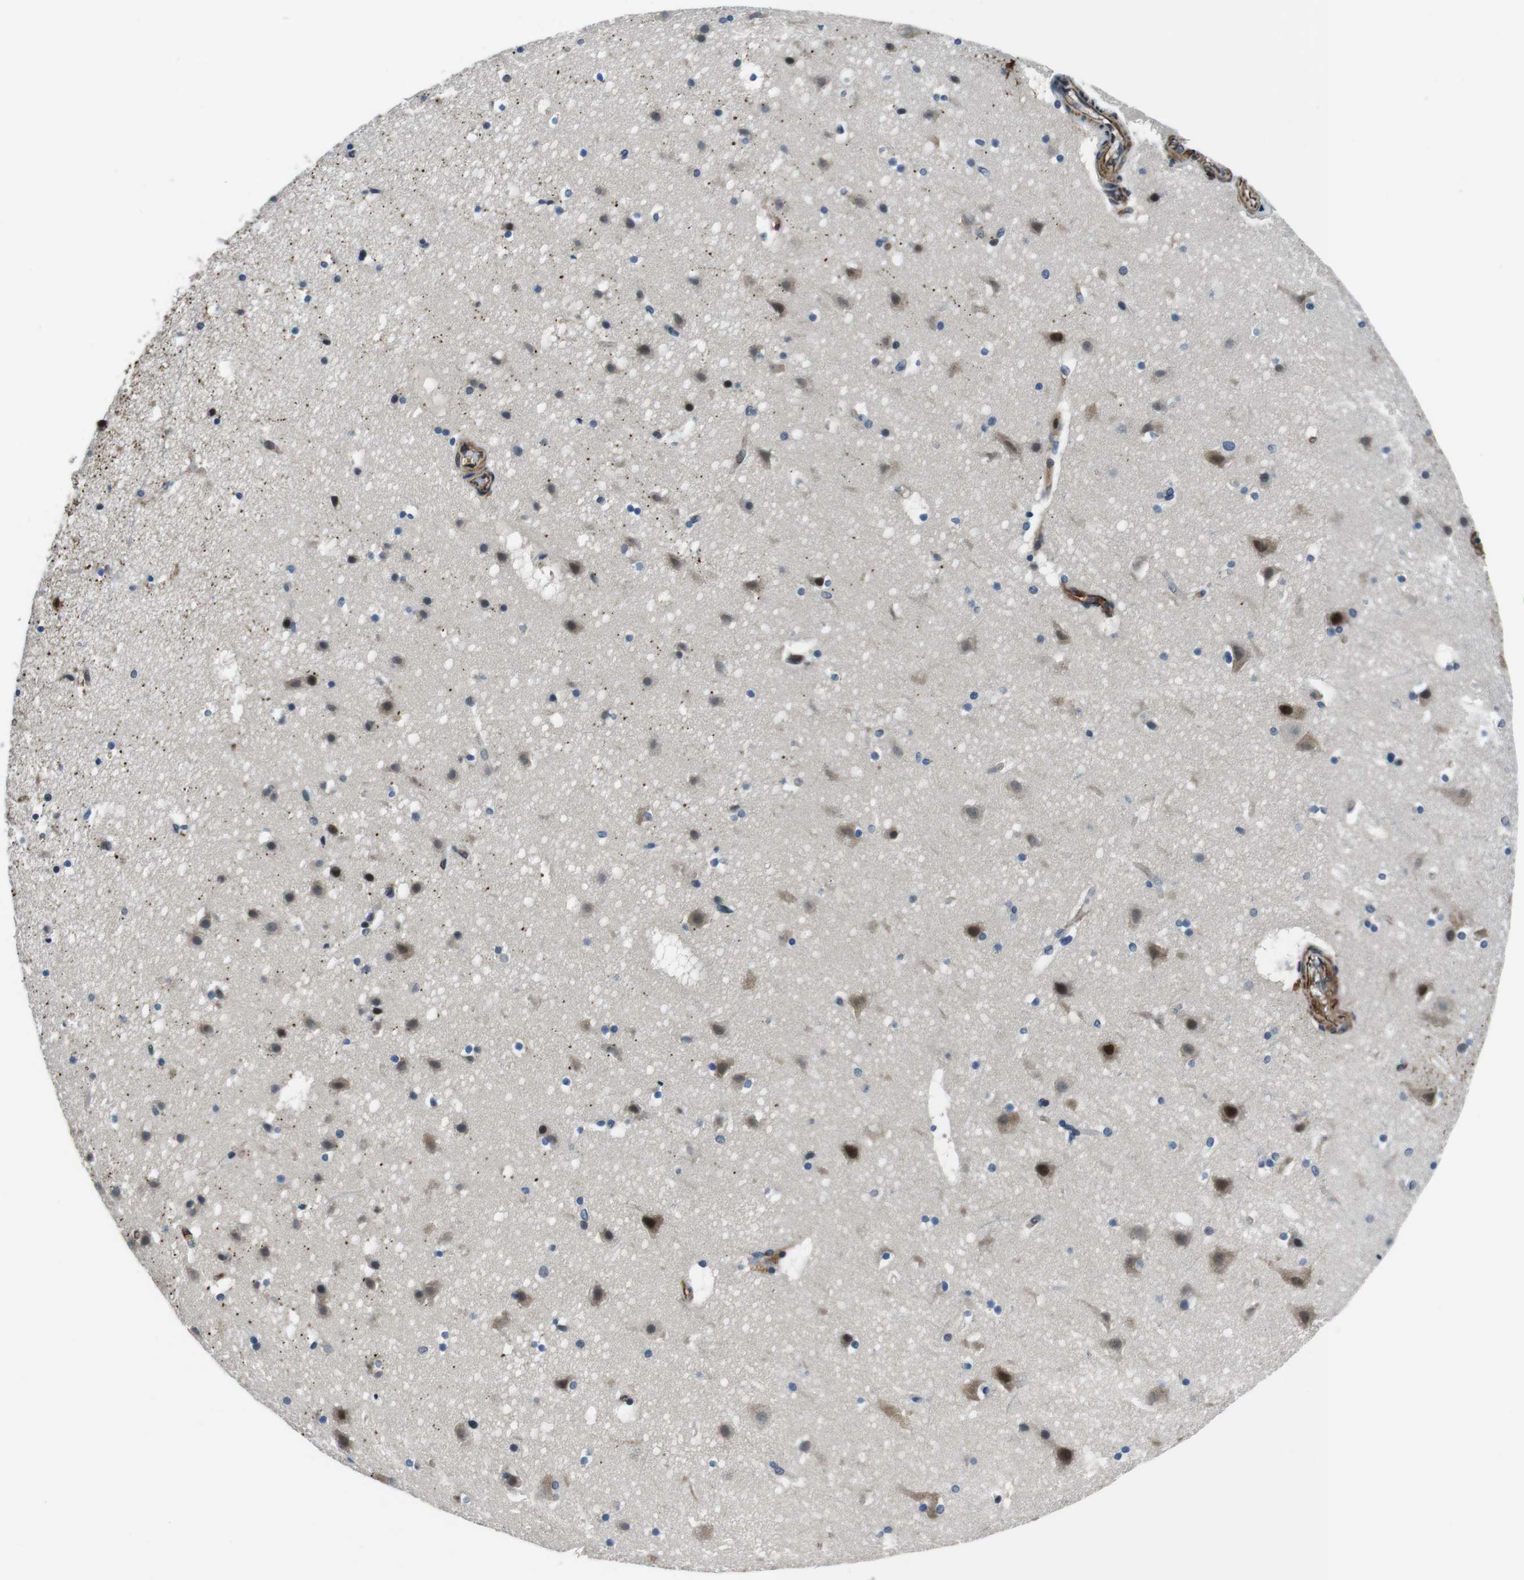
{"staining": {"intensity": "moderate", "quantity": "25%-75%", "location": "cytoplasmic/membranous"}, "tissue": "cerebral cortex", "cell_type": "Endothelial cells", "image_type": "normal", "snomed": [{"axis": "morphology", "description": "Normal tissue, NOS"}, {"axis": "topography", "description": "Cerebral cortex"}], "caption": "An immunohistochemistry (IHC) micrograph of normal tissue is shown. Protein staining in brown shows moderate cytoplasmic/membranous positivity in cerebral cortex within endothelial cells.", "gene": "LRRC49", "patient": {"sex": "male", "age": 45}}